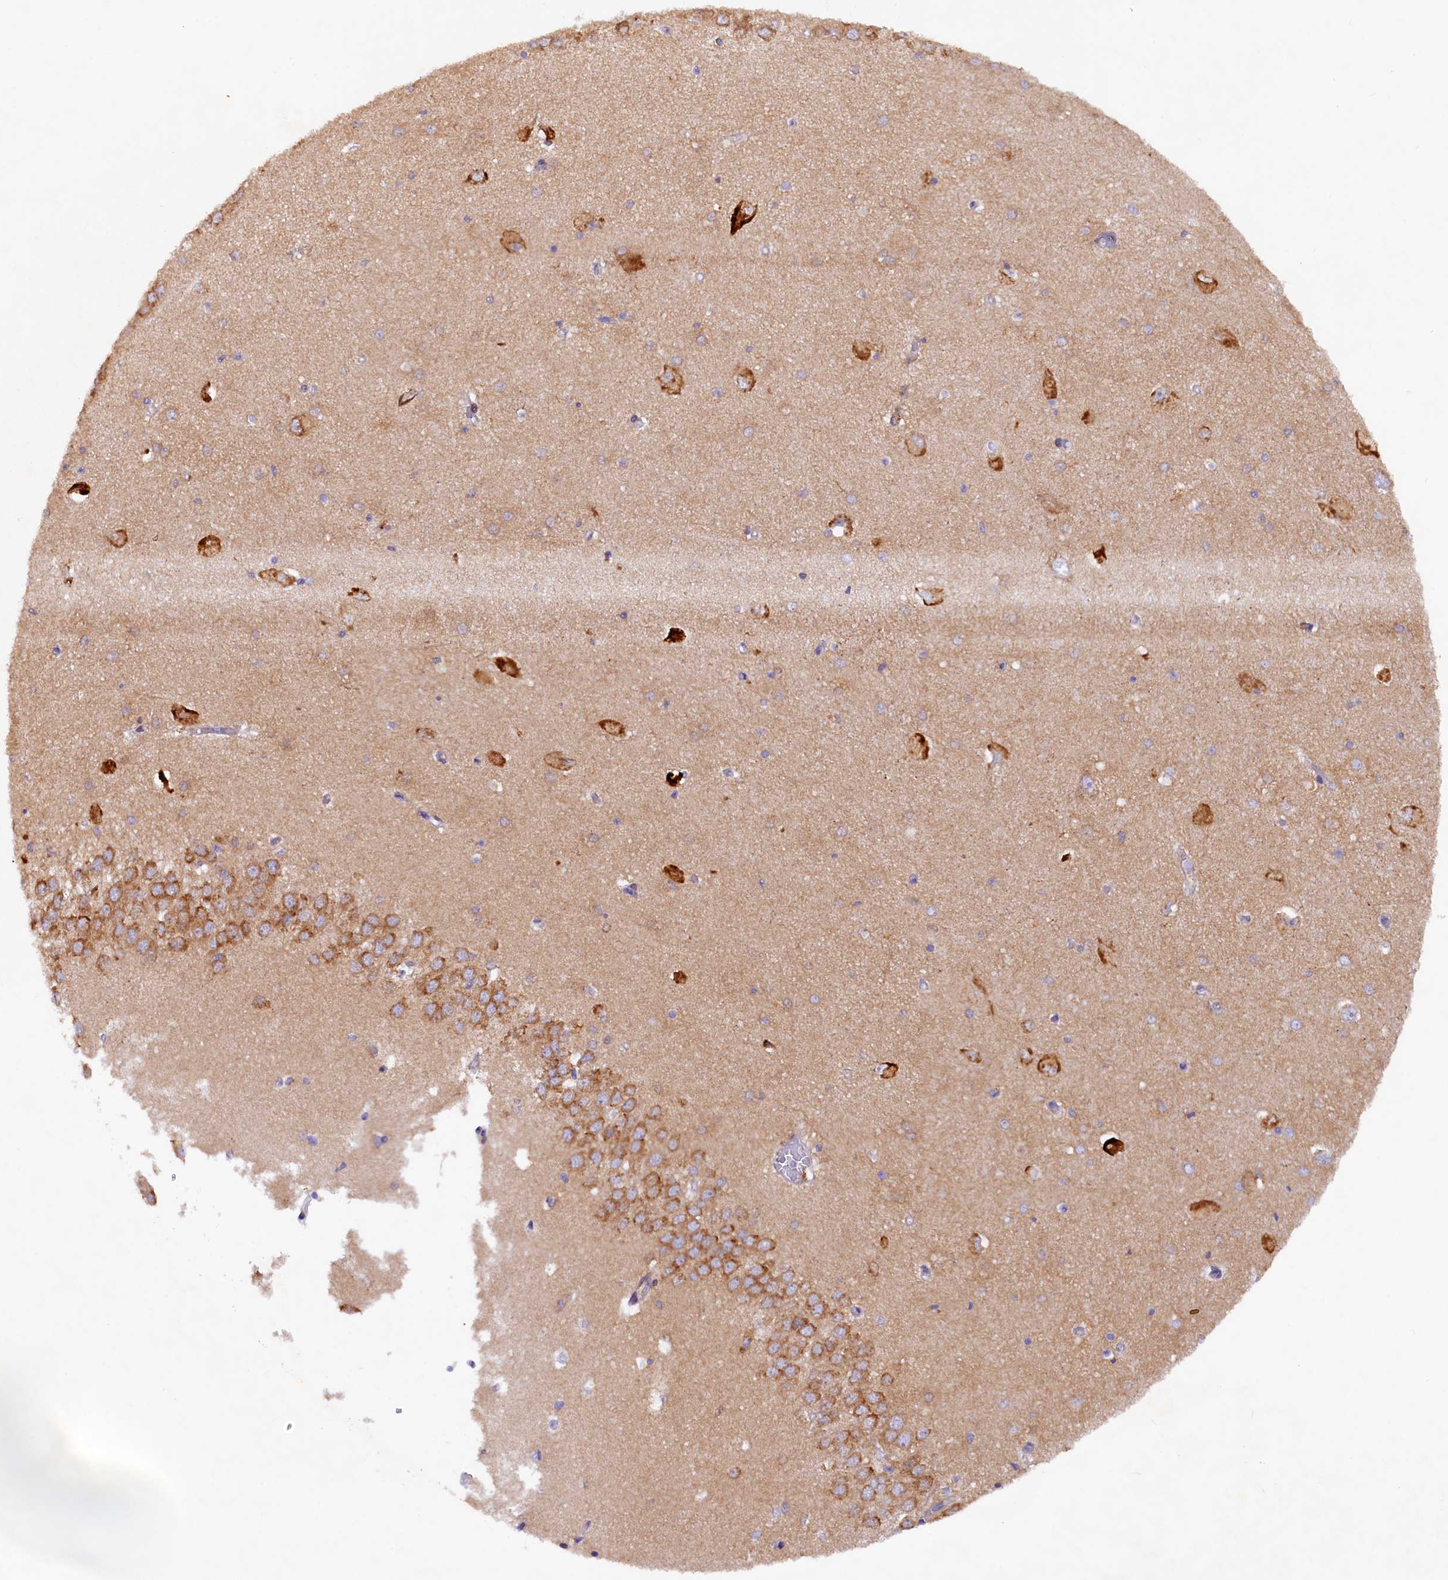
{"staining": {"intensity": "weak", "quantity": "<25%", "location": "cytoplasmic/membranous"}, "tissue": "hippocampus", "cell_type": "Glial cells", "image_type": "normal", "snomed": [{"axis": "morphology", "description": "Normal tissue, NOS"}, {"axis": "topography", "description": "Hippocampus"}], "caption": "A histopathology image of hippocampus stained for a protein displays no brown staining in glial cells.", "gene": "SSC5D", "patient": {"sex": "male", "age": 45}}